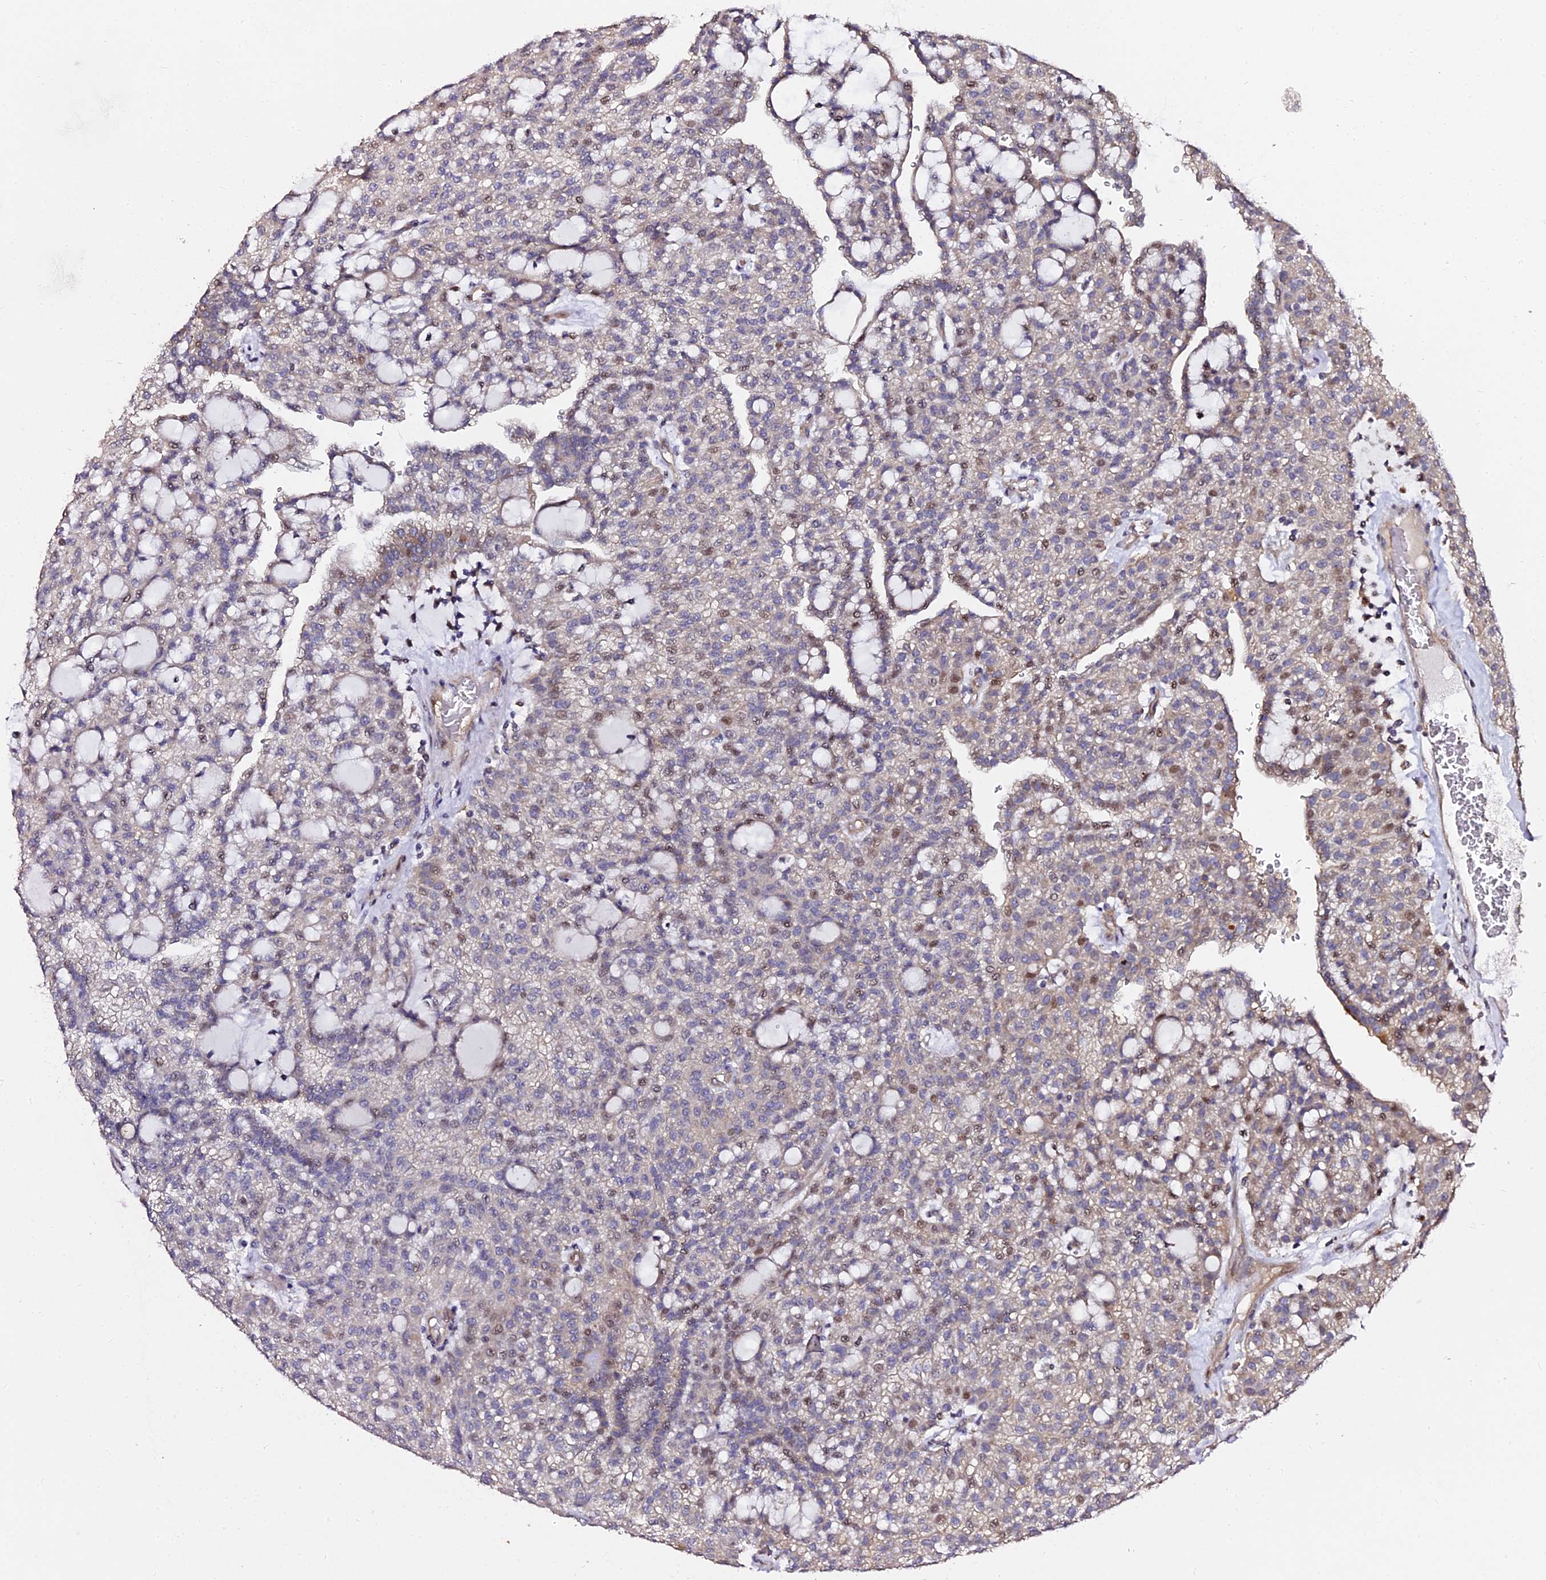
{"staining": {"intensity": "moderate", "quantity": "<25%", "location": "nuclear"}, "tissue": "renal cancer", "cell_type": "Tumor cells", "image_type": "cancer", "snomed": [{"axis": "morphology", "description": "Adenocarcinoma, NOS"}, {"axis": "topography", "description": "Kidney"}], "caption": "Protein staining of renal cancer tissue displays moderate nuclear expression in about <25% of tumor cells. The protein of interest is shown in brown color, while the nuclei are stained blue.", "gene": "GPN3", "patient": {"sex": "male", "age": 63}}